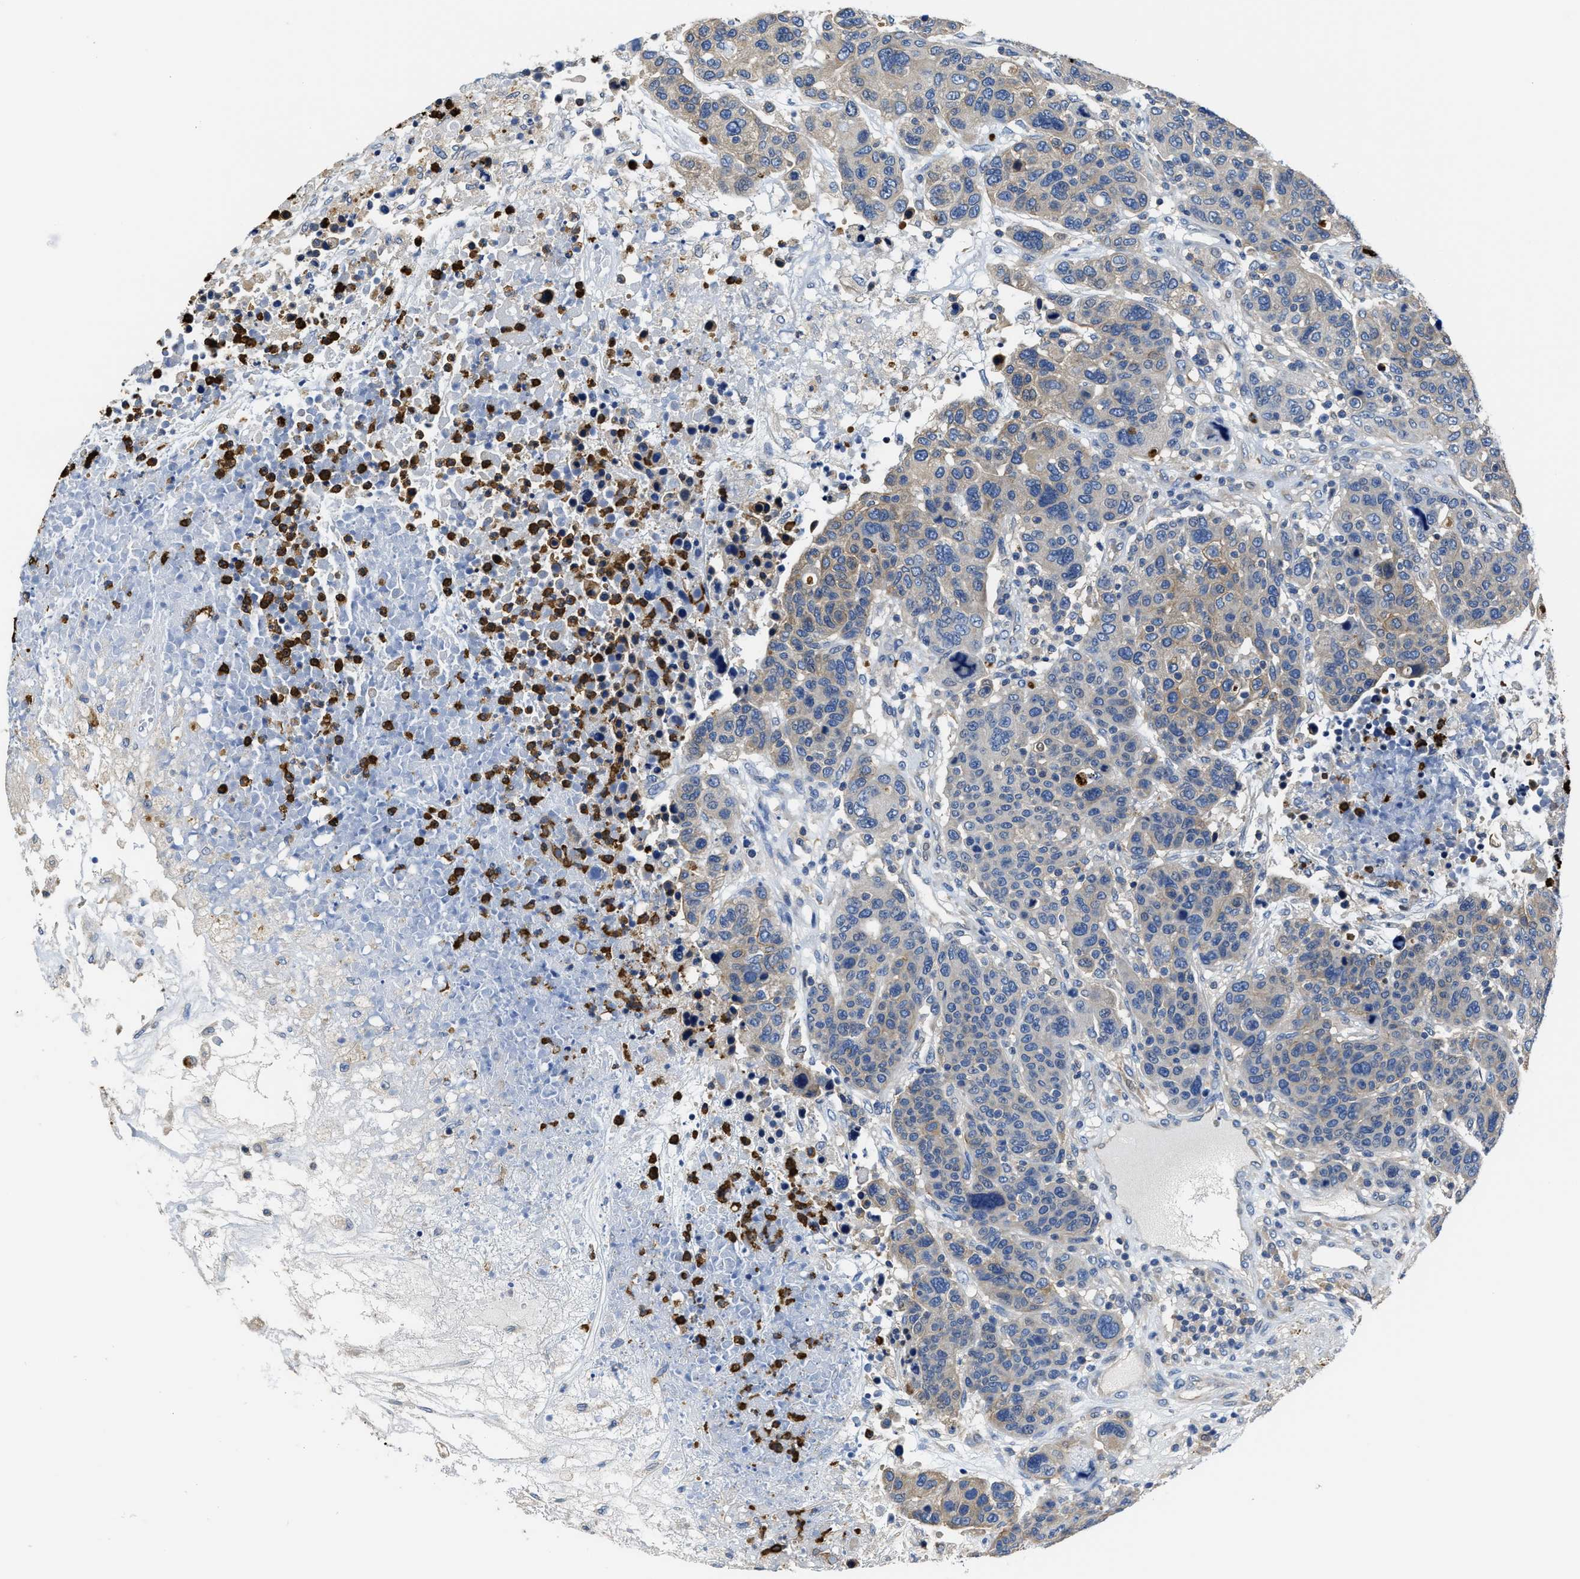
{"staining": {"intensity": "weak", "quantity": "<25%", "location": "cytoplasmic/membranous"}, "tissue": "breast cancer", "cell_type": "Tumor cells", "image_type": "cancer", "snomed": [{"axis": "morphology", "description": "Duct carcinoma"}, {"axis": "topography", "description": "Breast"}], "caption": "Breast cancer (infiltrating ductal carcinoma) was stained to show a protein in brown. There is no significant positivity in tumor cells.", "gene": "TRAF6", "patient": {"sex": "female", "age": 37}}